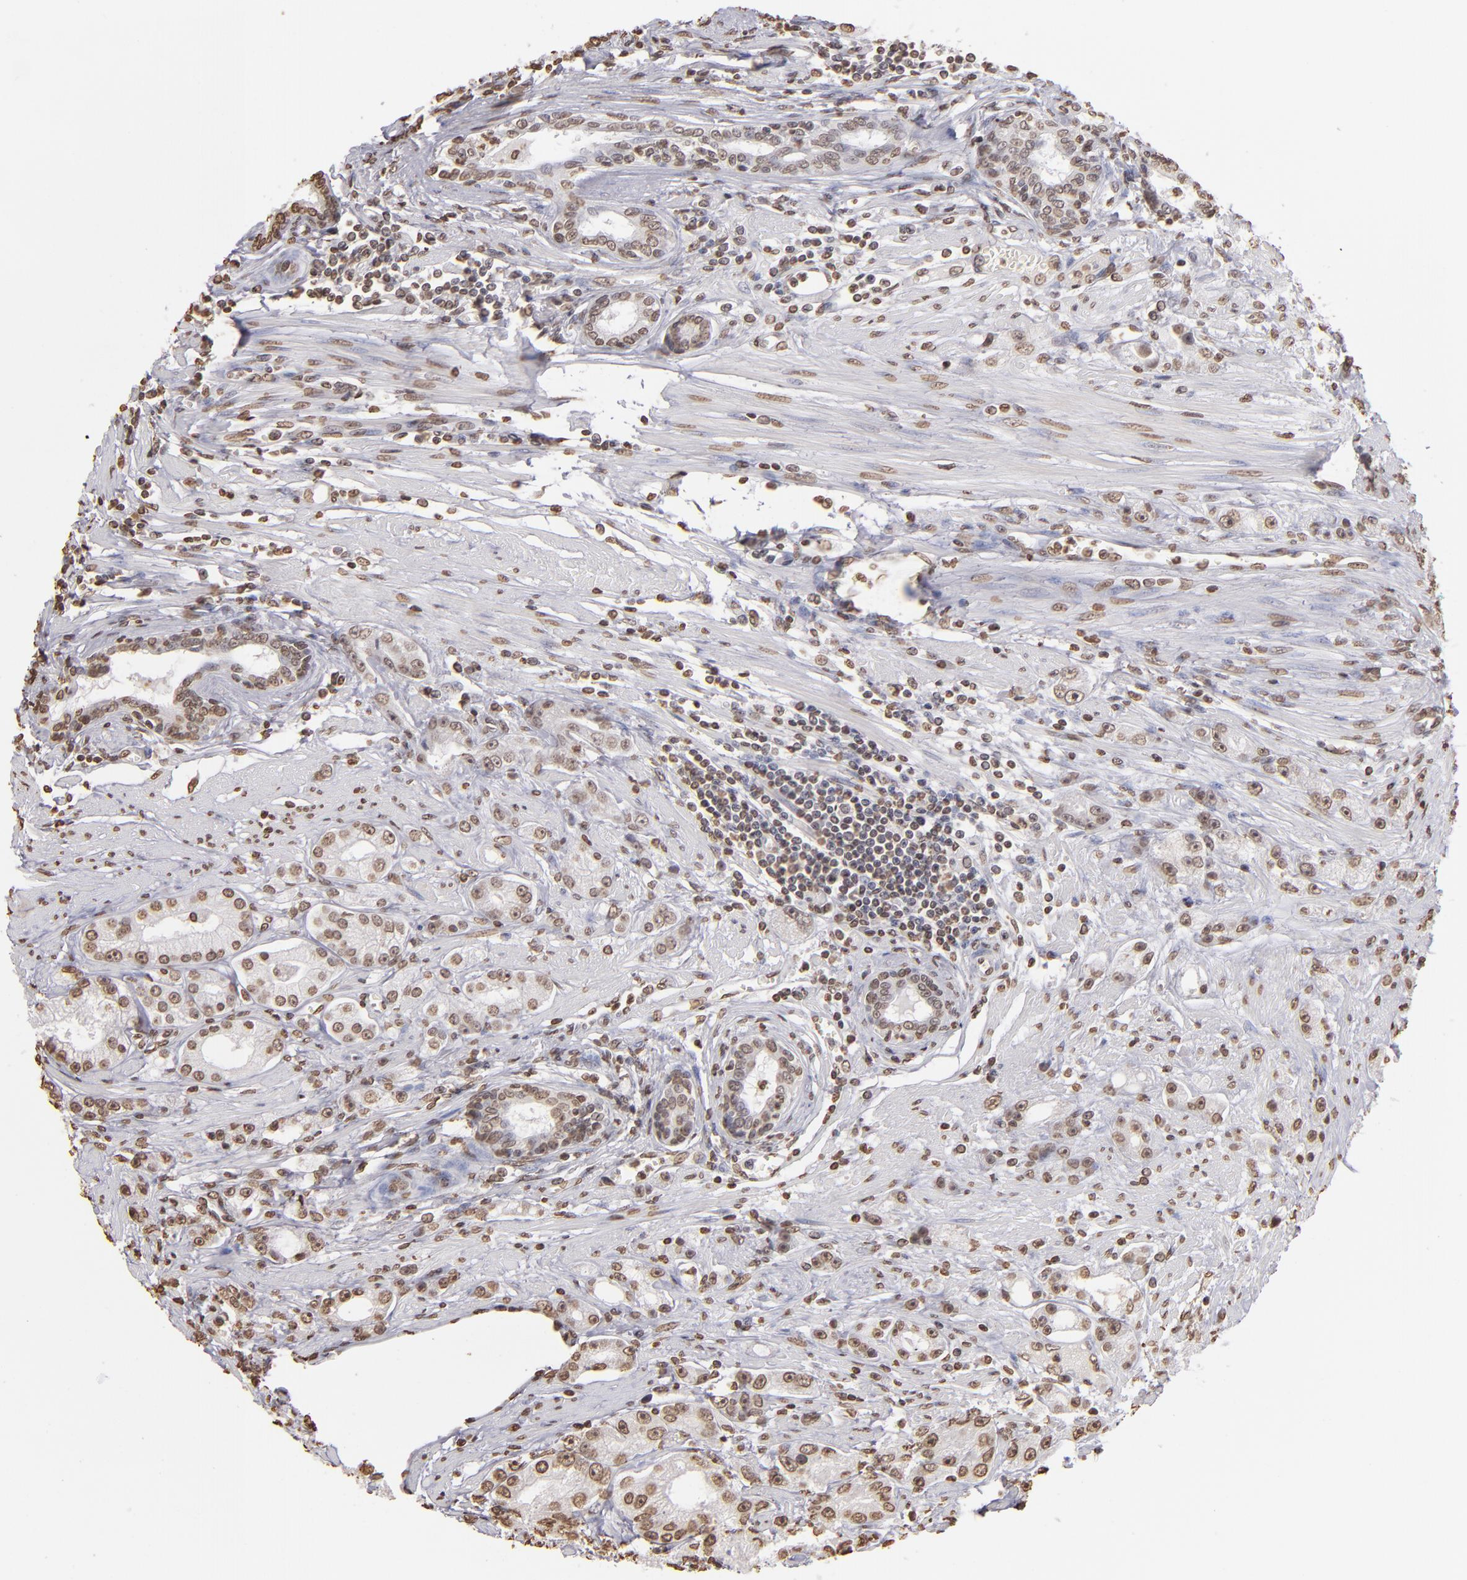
{"staining": {"intensity": "weak", "quantity": "25%-75%", "location": "nuclear"}, "tissue": "prostate cancer", "cell_type": "Tumor cells", "image_type": "cancer", "snomed": [{"axis": "morphology", "description": "Adenocarcinoma, Medium grade"}, {"axis": "topography", "description": "Prostate"}], "caption": "This micrograph demonstrates IHC staining of human prostate cancer, with low weak nuclear expression in about 25%-75% of tumor cells.", "gene": "LBX1", "patient": {"sex": "male", "age": 72}}